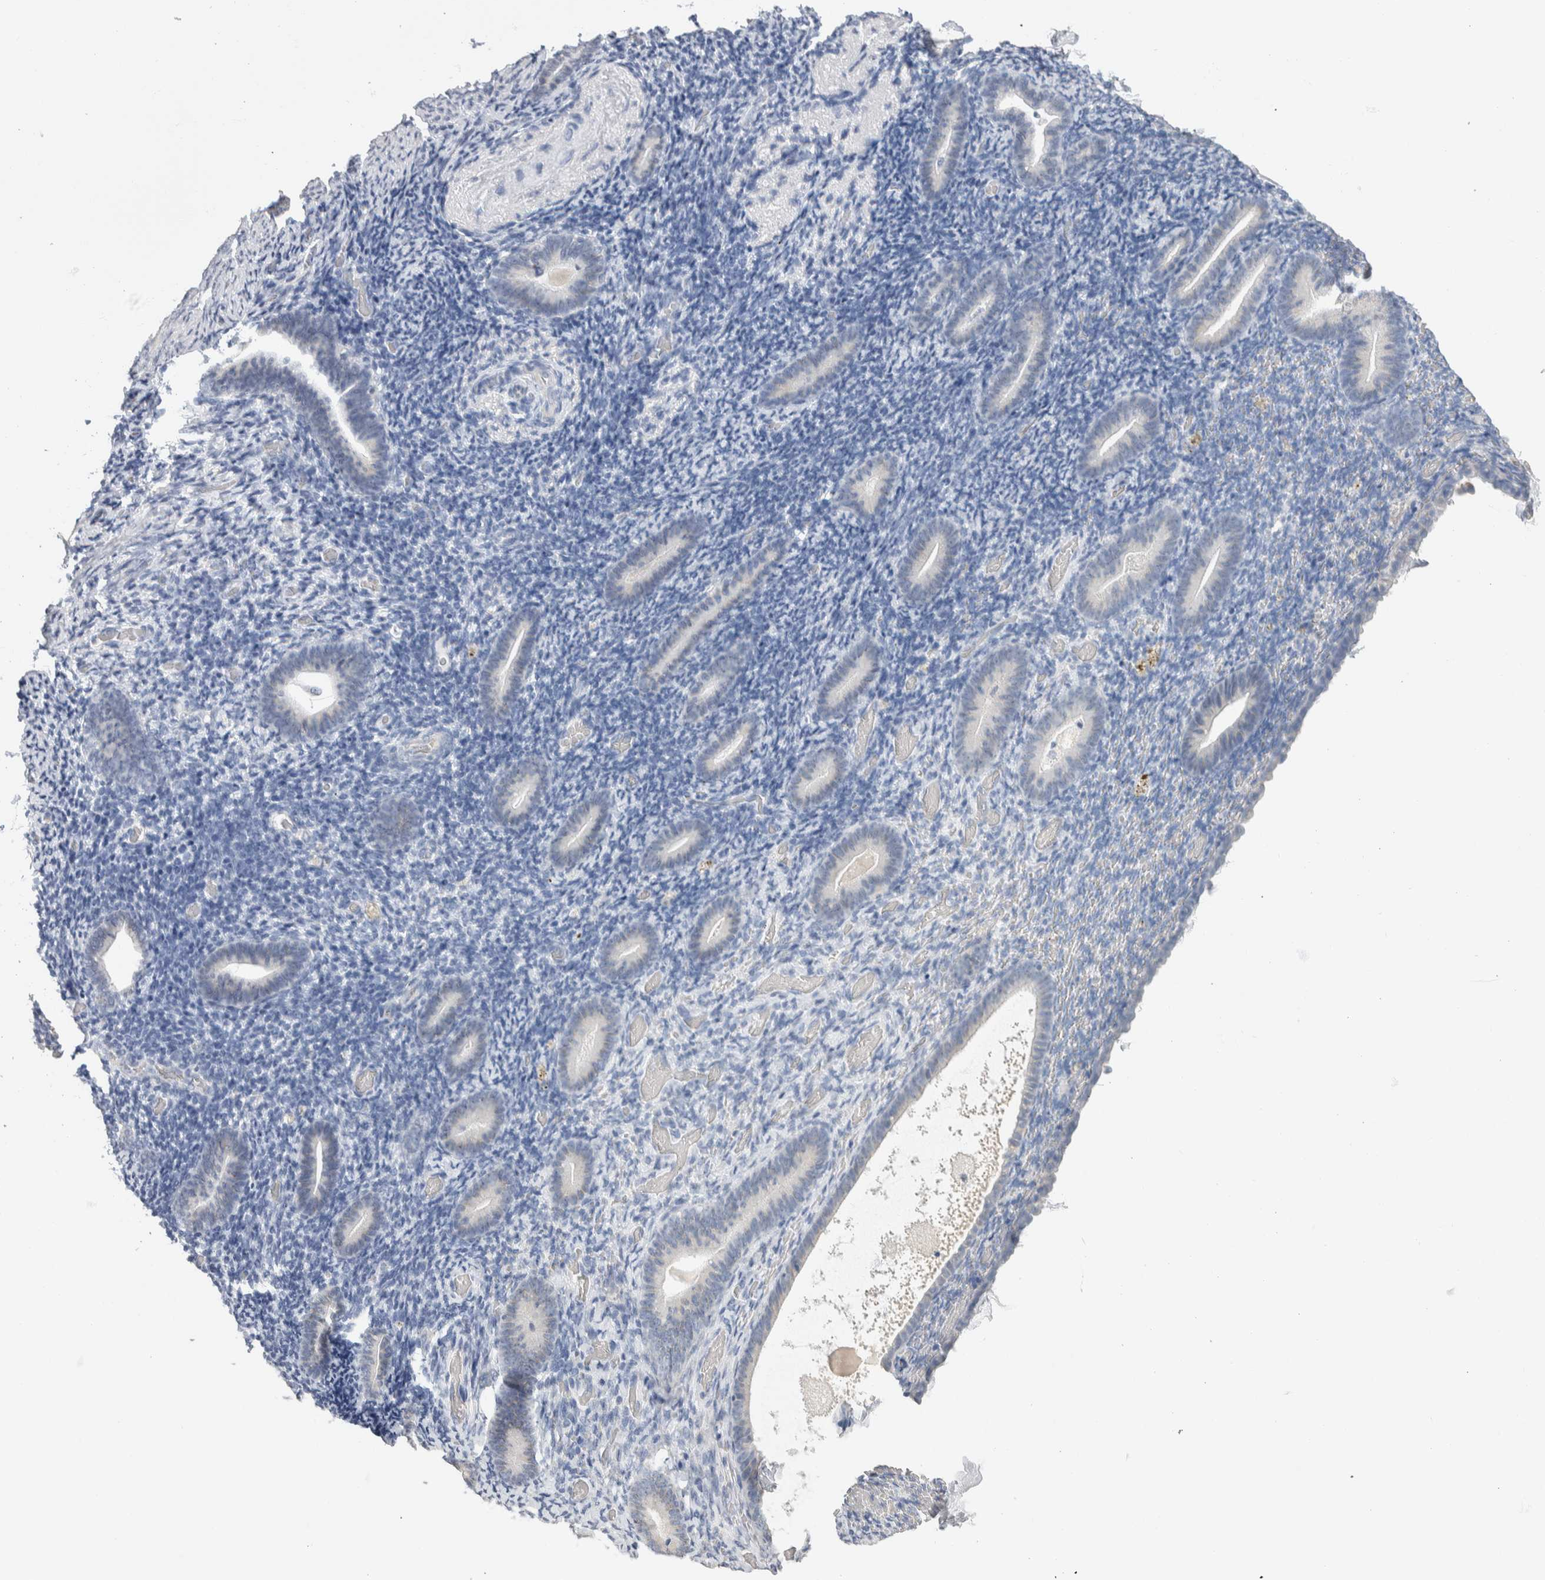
{"staining": {"intensity": "negative", "quantity": "none", "location": "none"}, "tissue": "endometrium", "cell_type": "Cells in endometrial stroma", "image_type": "normal", "snomed": [{"axis": "morphology", "description": "Normal tissue, NOS"}, {"axis": "topography", "description": "Endometrium"}], "caption": "DAB immunohistochemical staining of unremarkable human endometrium demonstrates no significant staining in cells in endometrial stroma. (Brightfield microscopy of DAB (3,3'-diaminobenzidine) immunohistochemistry (IHC) at high magnification).", "gene": "NEFM", "patient": {"sex": "female", "age": 51}}